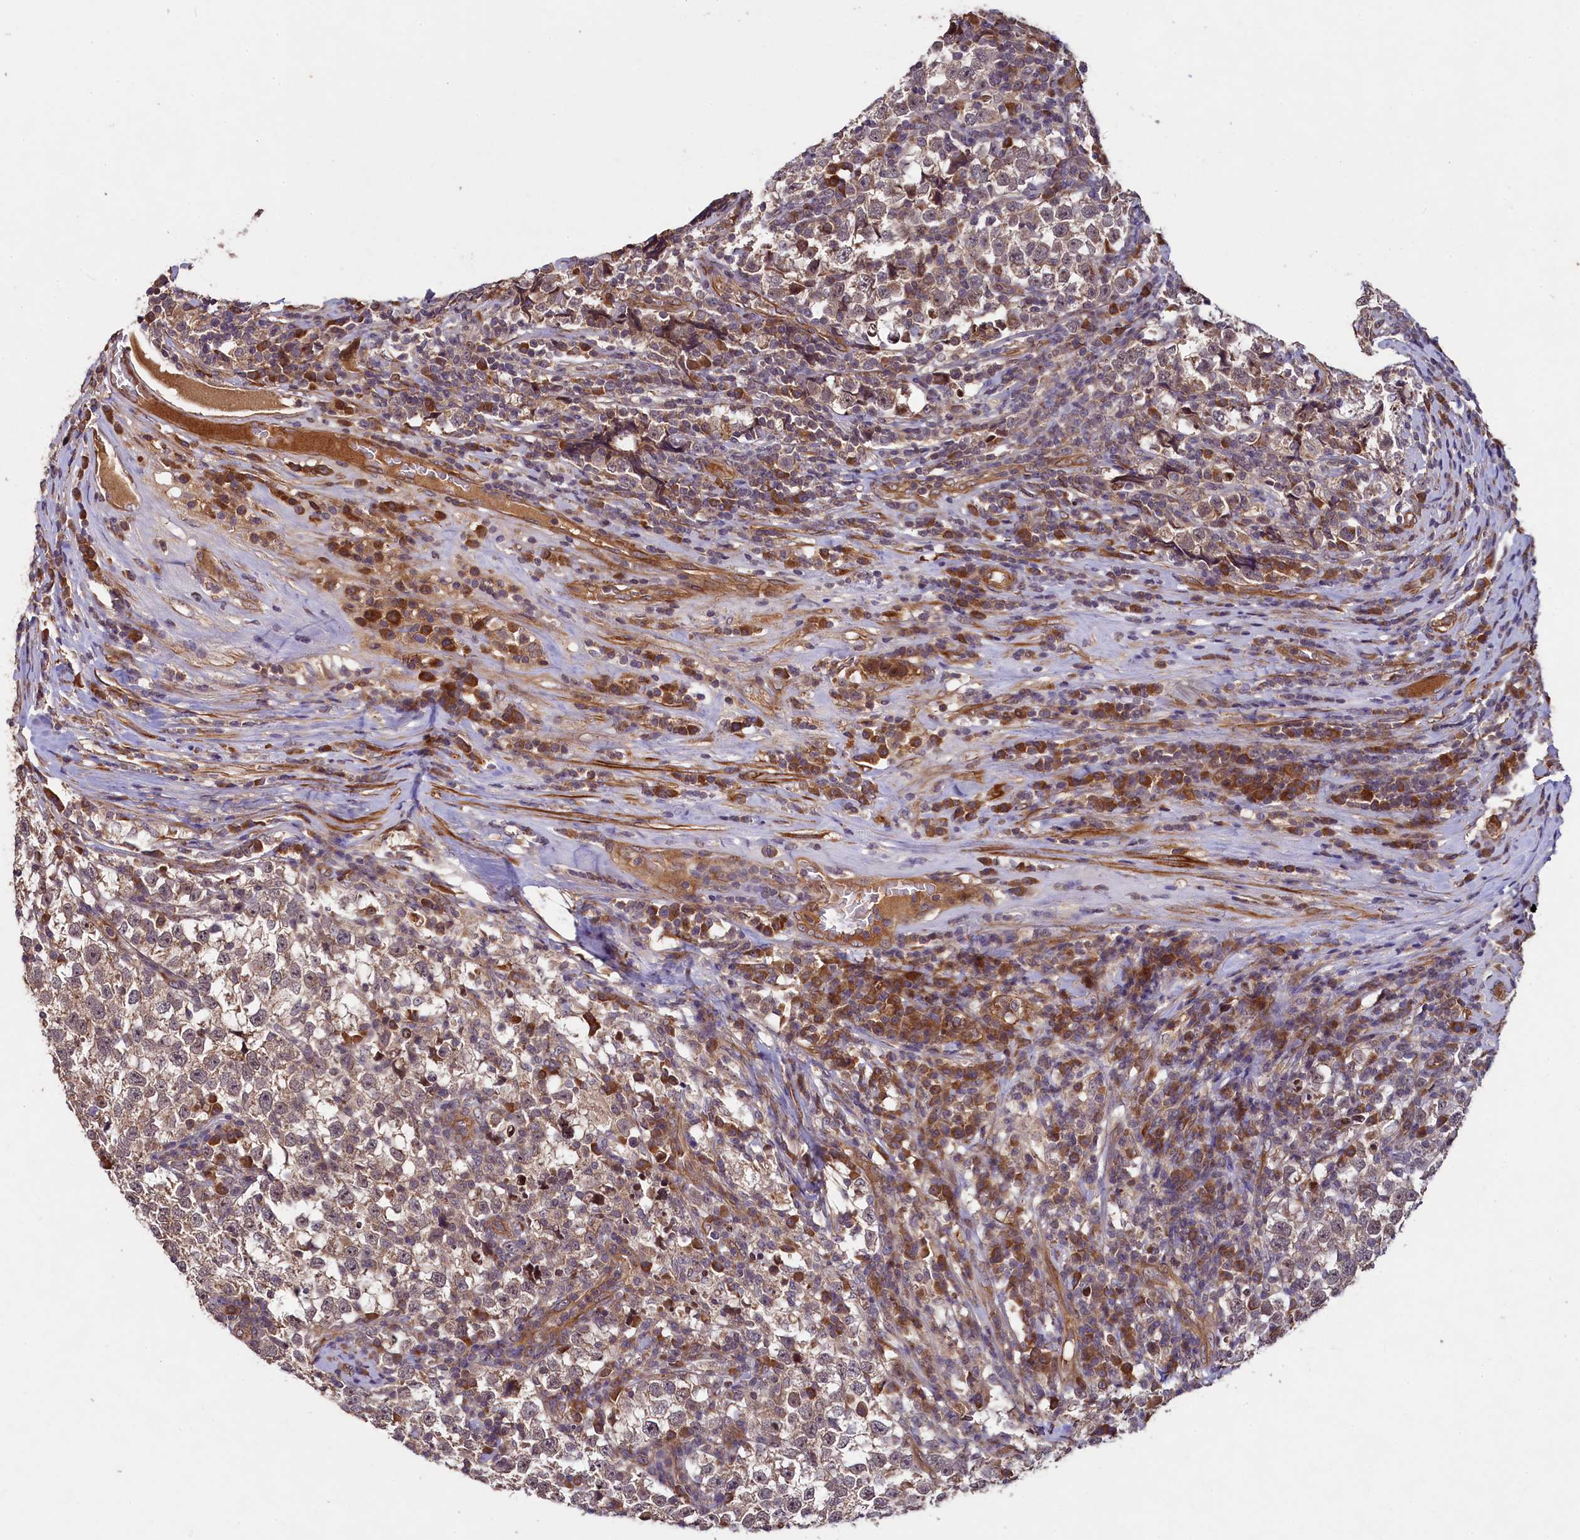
{"staining": {"intensity": "weak", "quantity": "25%-75%", "location": "cytoplasmic/membranous"}, "tissue": "testis cancer", "cell_type": "Tumor cells", "image_type": "cancer", "snomed": [{"axis": "morphology", "description": "Normal tissue, NOS"}, {"axis": "morphology", "description": "Seminoma, NOS"}, {"axis": "topography", "description": "Testis"}], "caption": "Human testis cancer stained for a protein (brown) reveals weak cytoplasmic/membranous positive staining in about 25%-75% of tumor cells.", "gene": "CCDC102A", "patient": {"sex": "male", "age": 43}}